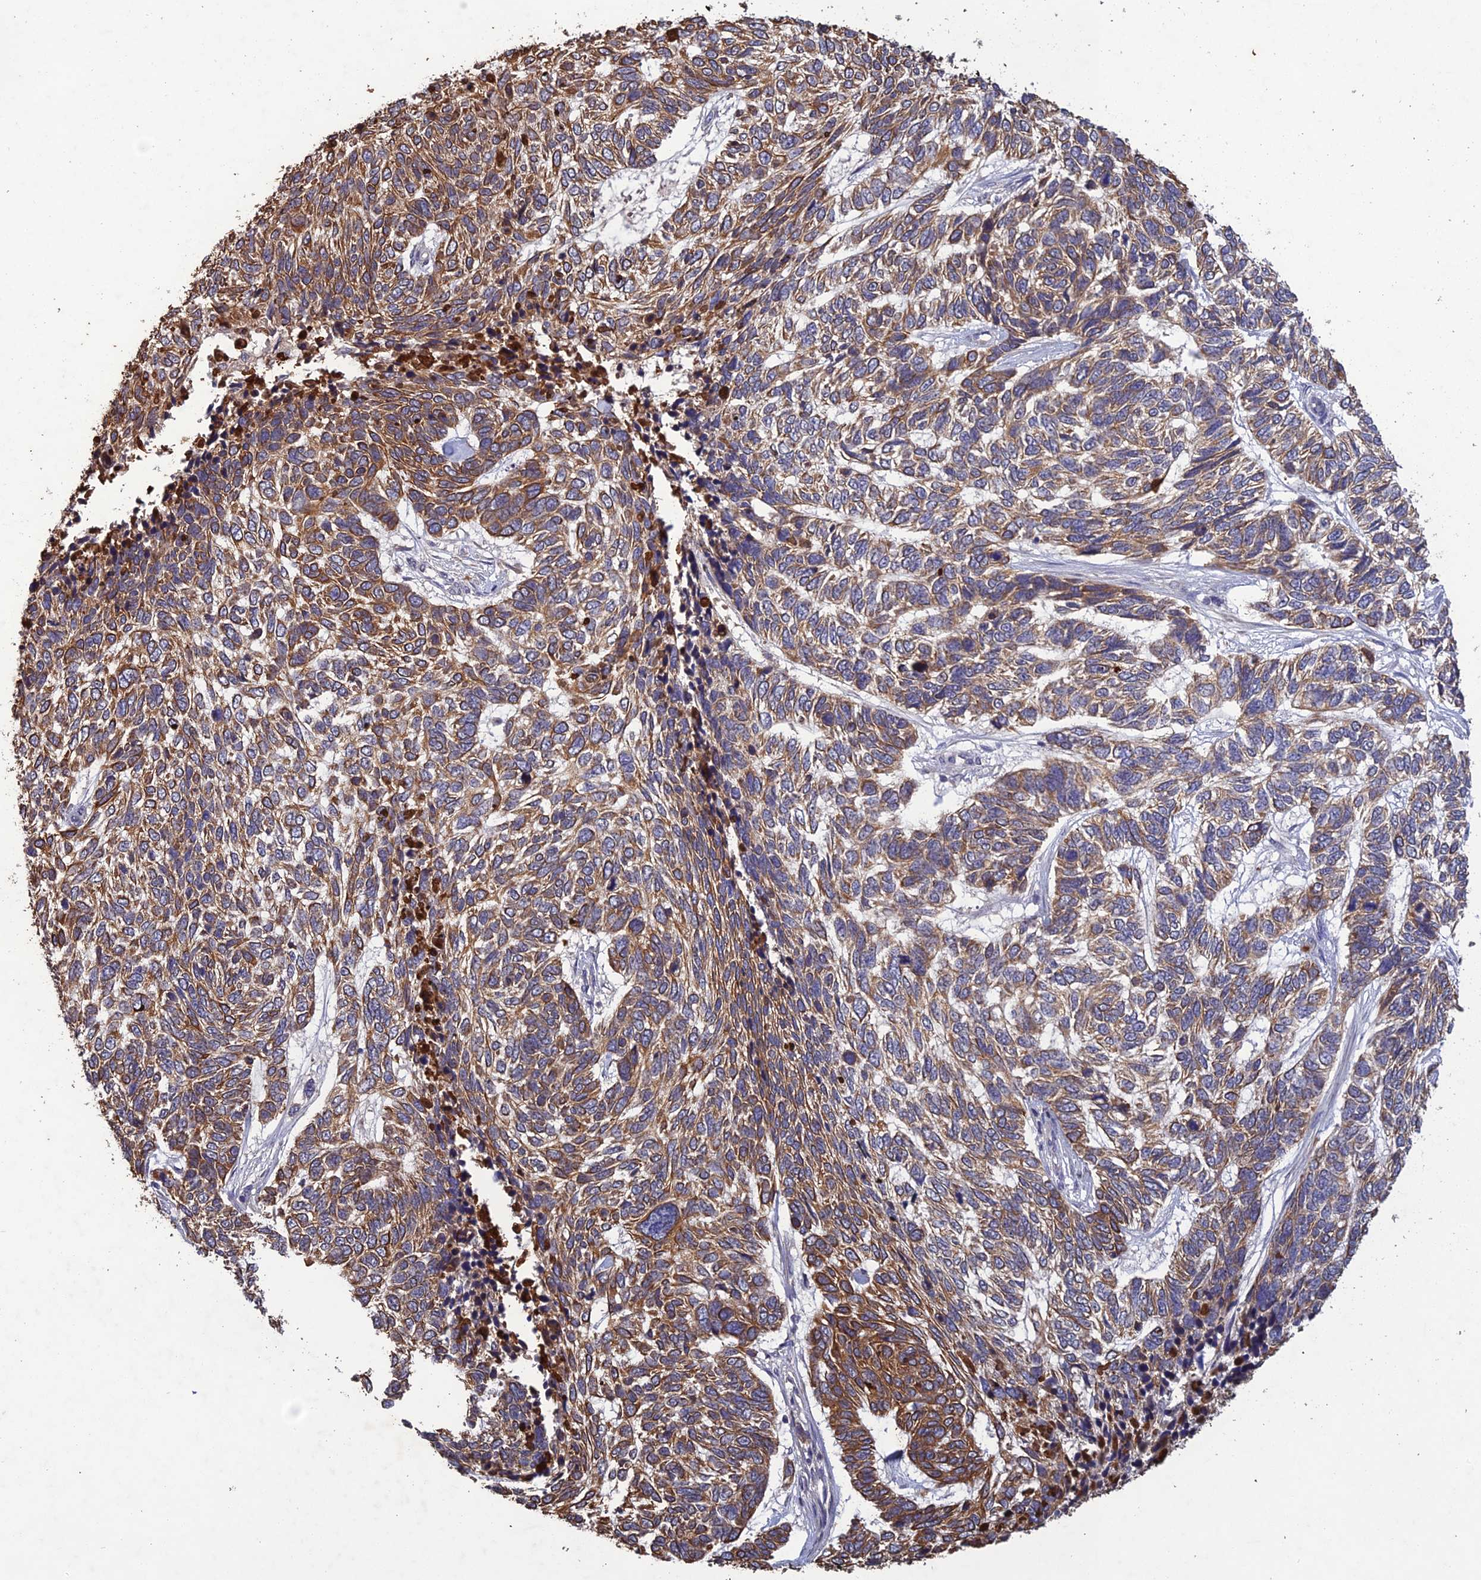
{"staining": {"intensity": "moderate", "quantity": ">75%", "location": "cytoplasmic/membranous"}, "tissue": "skin cancer", "cell_type": "Tumor cells", "image_type": "cancer", "snomed": [{"axis": "morphology", "description": "Basal cell carcinoma"}, {"axis": "topography", "description": "Skin"}], "caption": "Tumor cells exhibit medium levels of moderate cytoplasmic/membranous expression in approximately >75% of cells in human skin cancer.", "gene": "SLC39A13", "patient": {"sex": "female", "age": 65}}